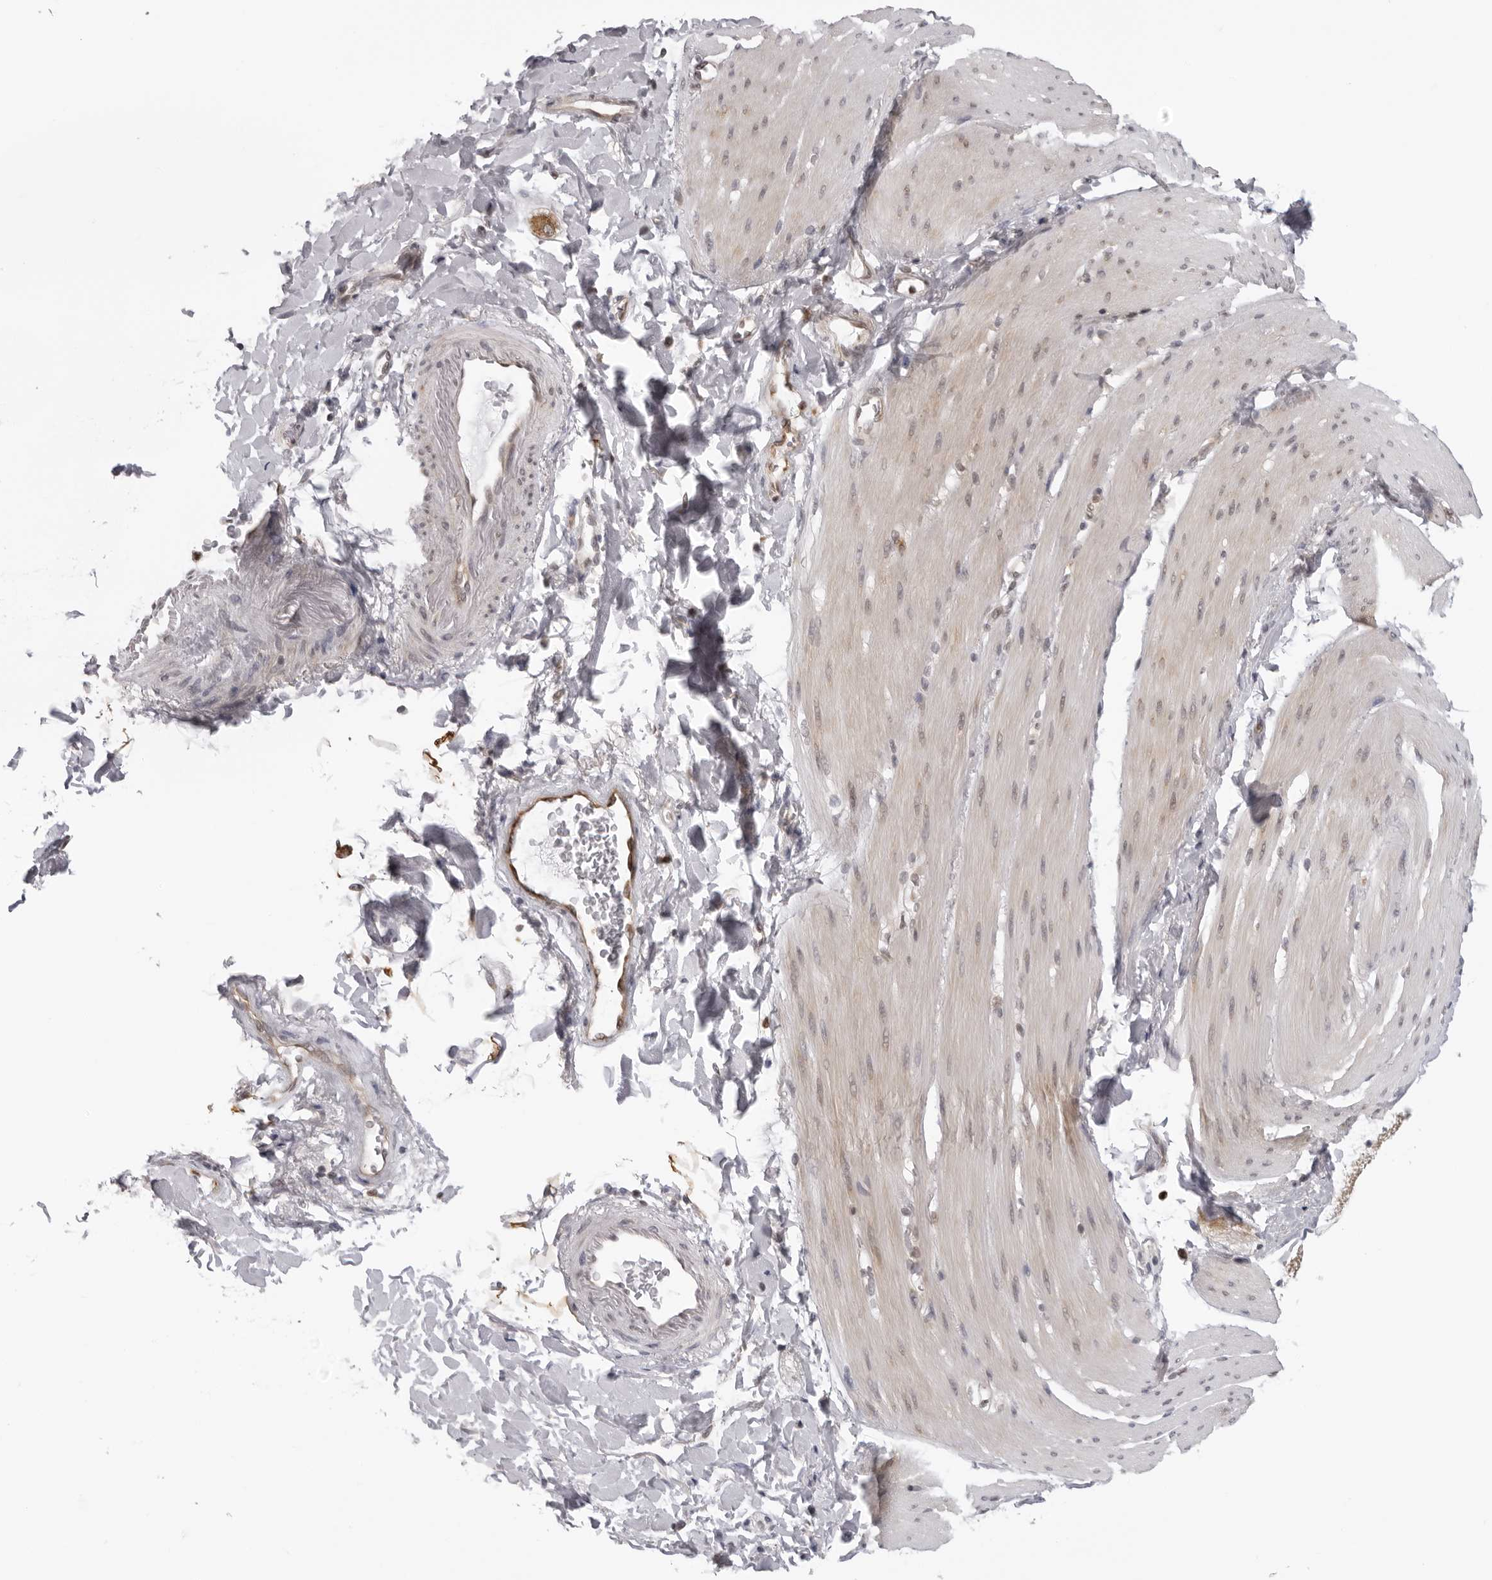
{"staining": {"intensity": "weak", "quantity": "25%-75%", "location": "cytoplasmic/membranous"}, "tissue": "smooth muscle", "cell_type": "Smooth muscle cells", "image_type": "normal", "snomed": [{"axis": "morphology", "description": "Normal tissue, NOS"}, {"axis": "topography", "description": "Smooth muscle"}, {"axis": "topography", "description": "Small intestine"}], "caption": "IHC staining of benign smooth muscle, which displays low levels of weak cytoplasmic/membranous staining in approximately 25%-75% of smooth muscle cells indicating weak cytoplasmic/membranous protein expression. The staining was performed using DAB (3,3'-diaminobenzidine) (brown) for protein detection and nuclei were counterstained in hematoxylin (blue).", "gene": "MRPS15", "patient": {"sex": "female", "age": 84}}